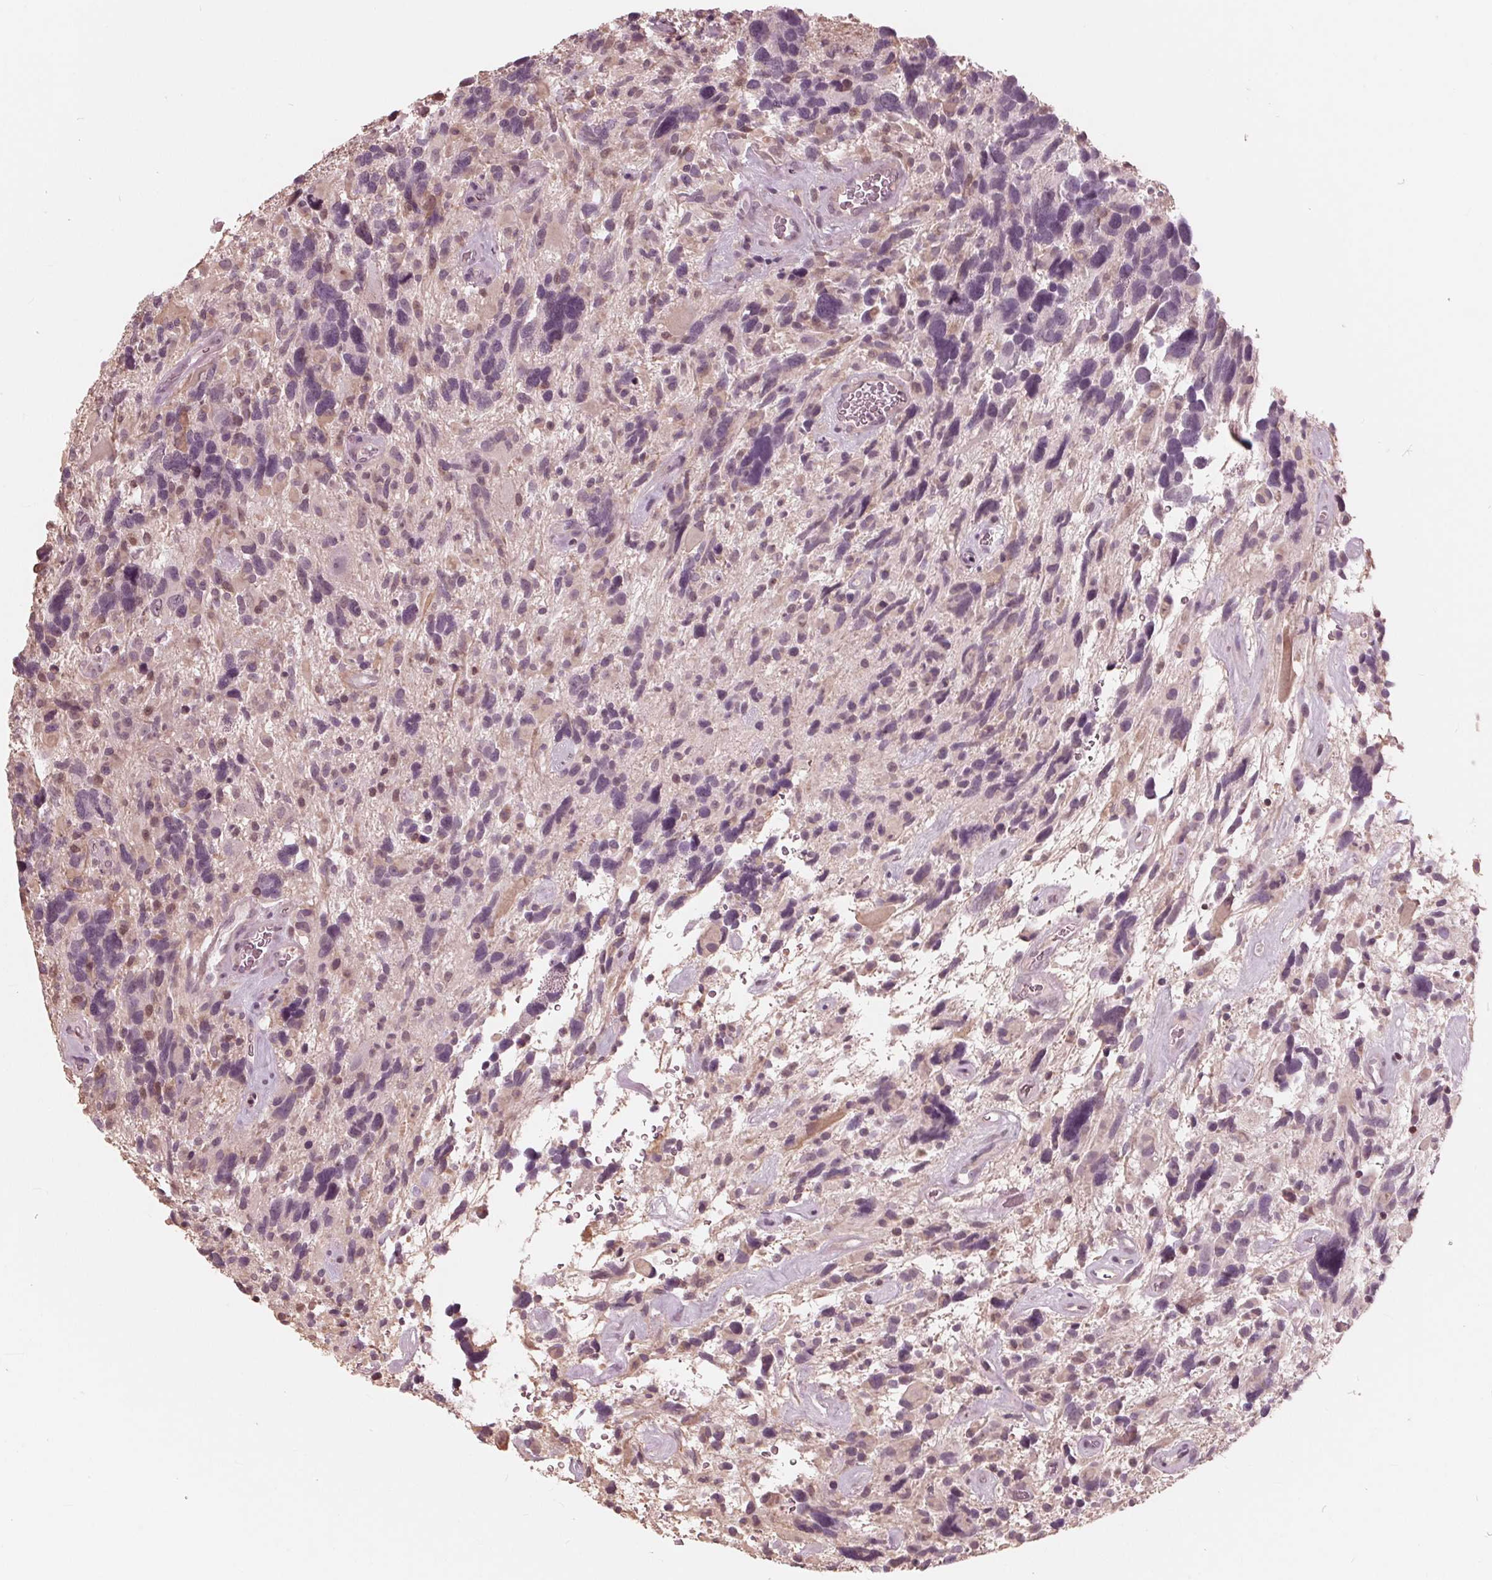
{"staining": {"intensity": "moderate", "quantity": "<25%", "location": "nuclear"}, "tissue": "glioma", "cell_type": "Tumor cells", "image_type": "cancer", "snomed": [{"axis": "morphology", "description": "Glioma, malignant, High grade"}, {"axis": "topography", "description": "Brain"}], "caption": "This photomicrograph exhibits malignant high-grade glioma stained with immunohistochemistry to label a protein in brown. The nuclear of tumor cells show moderate positivity for the protein. Nuclei are counter-stained blue.", "gene": "ING3", "patient": {"sex": "male", "age": 49}}